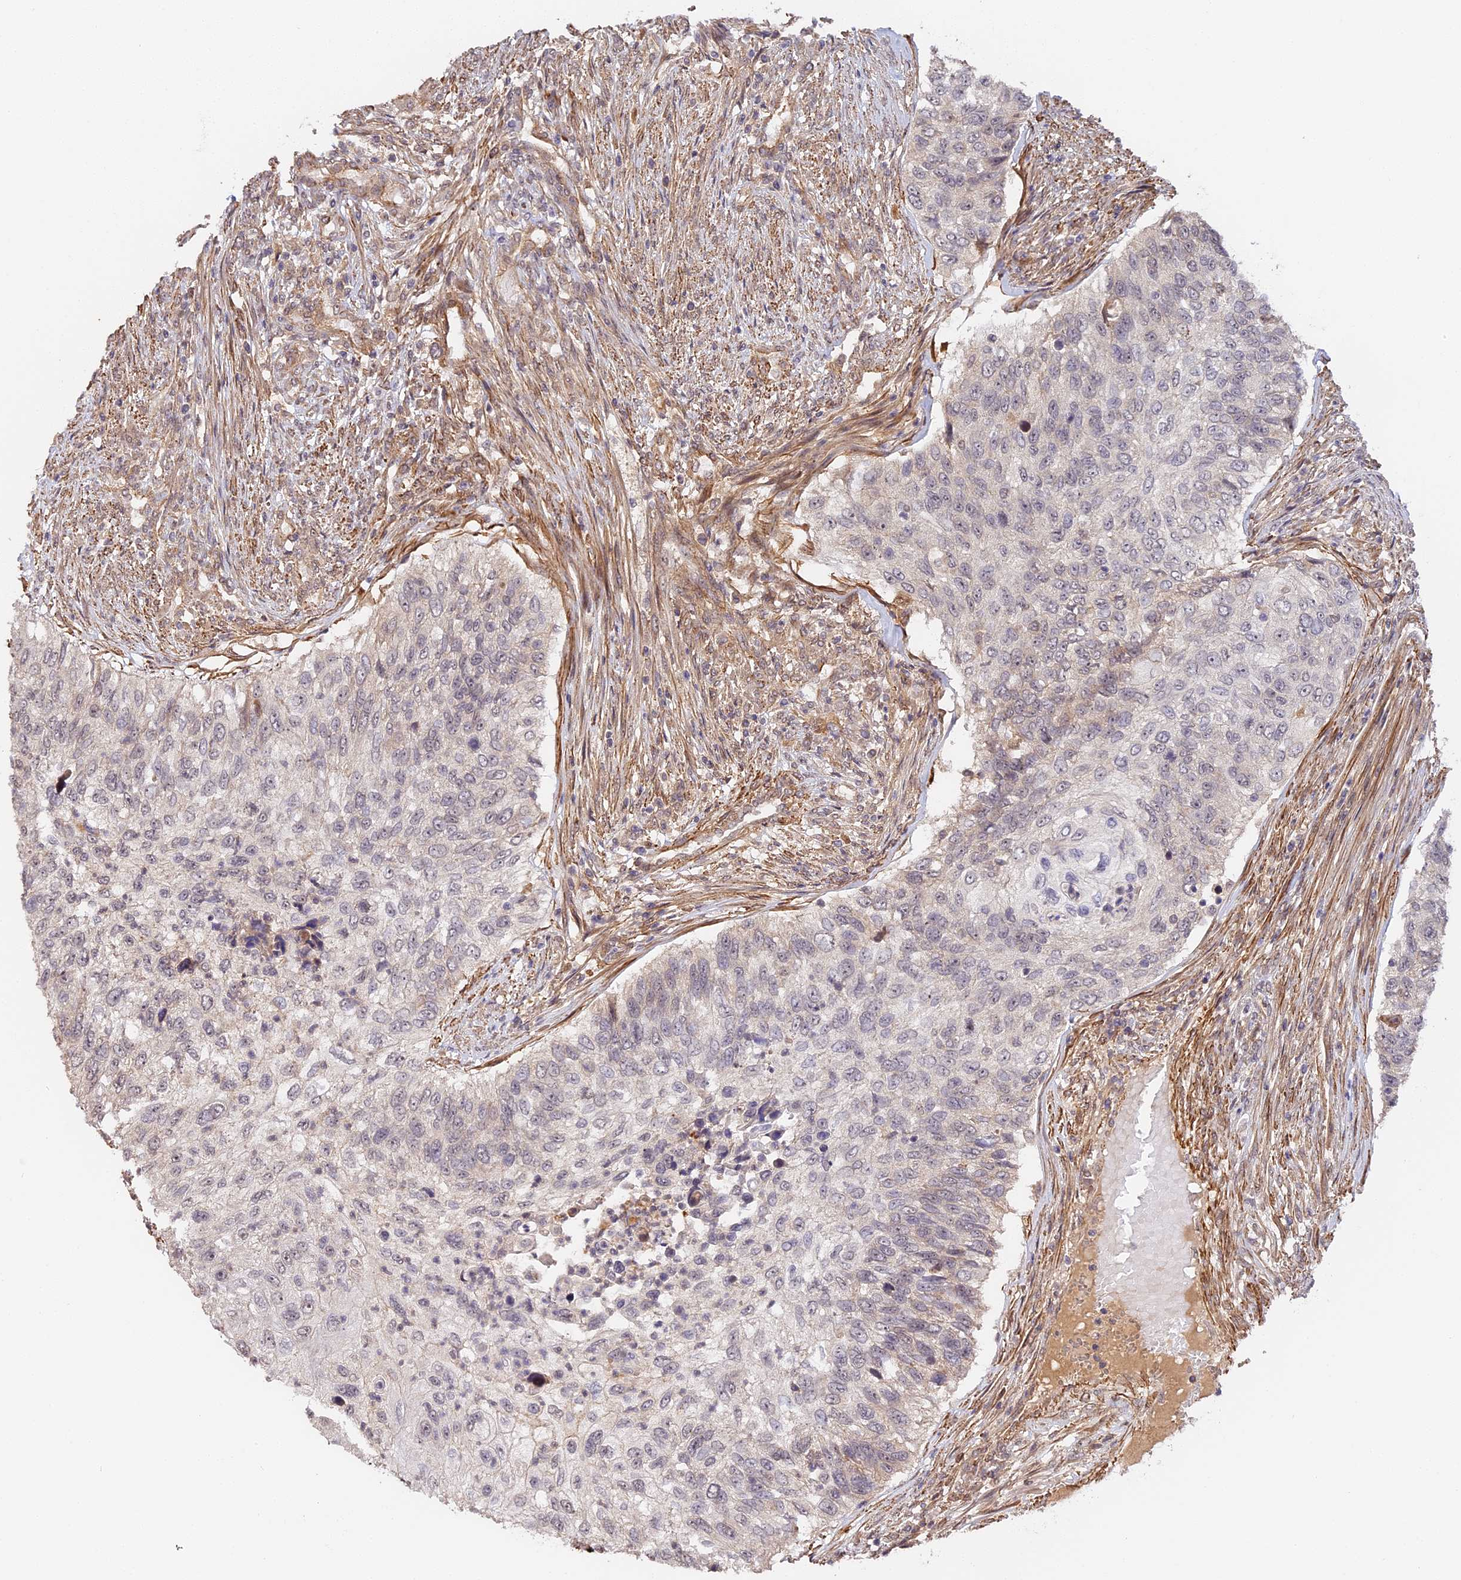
{"staining": {"intensity": "negative", "quantity": "none", "location": "none"}, "tissue": "urothelial cancer", "cell_type": "Tumor cells", "image_type": "cancer", "snomed": [{"axis": "morphology", "description": "Urothelial carcinoma, High grade"}, {"axis": "topography", "description": "Urinary bladder"}], "caption": "A photomicrograph of urothelial cancer stained for a protein demonstrates no brown staining in tumor cells.", "gene": "IMPACT", "patient": {"sex": "female", "age": 60}}